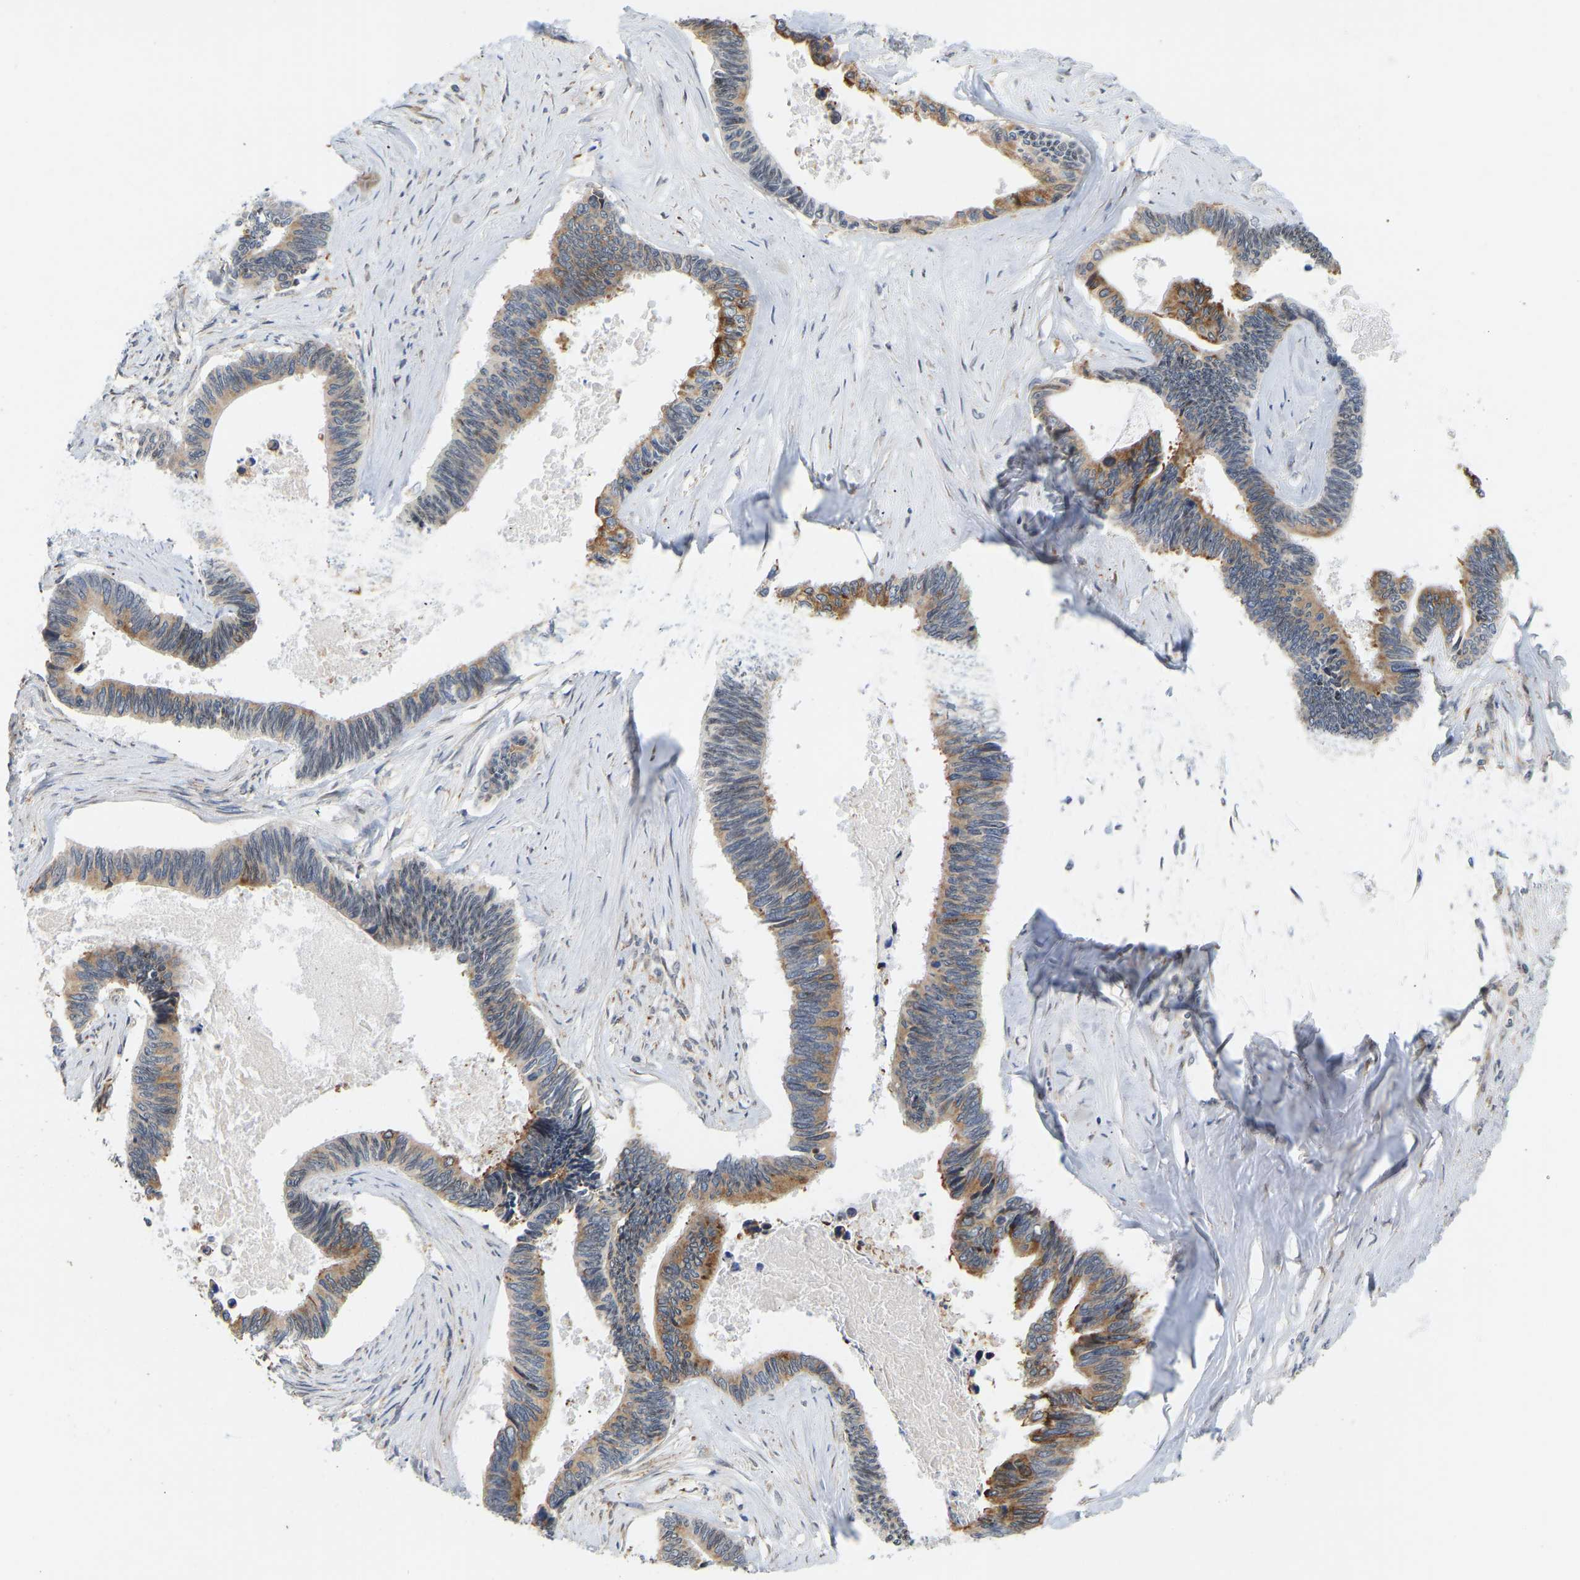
{"staining": {"intensity": "moderate", "quantity": ">75%", "location": "cytoplasmic/membranous"}, "tissue": "pancreatic cancer", "cell_type": "Tumor cells", "image_type": "cancer", "snomed": [{"axis": "morphology", "description": "Adenocarcinoma, NOS"}, {"axis": "topography", "description": "Pancreas"}], "caption": "A histopathology image of human pancreatic cancer stained for a protein shows moderate cytoplasmic/membranous brown staining in tumor cells.", "gene": "BEND3", "patient": {"sex": "female", "age": 70}}